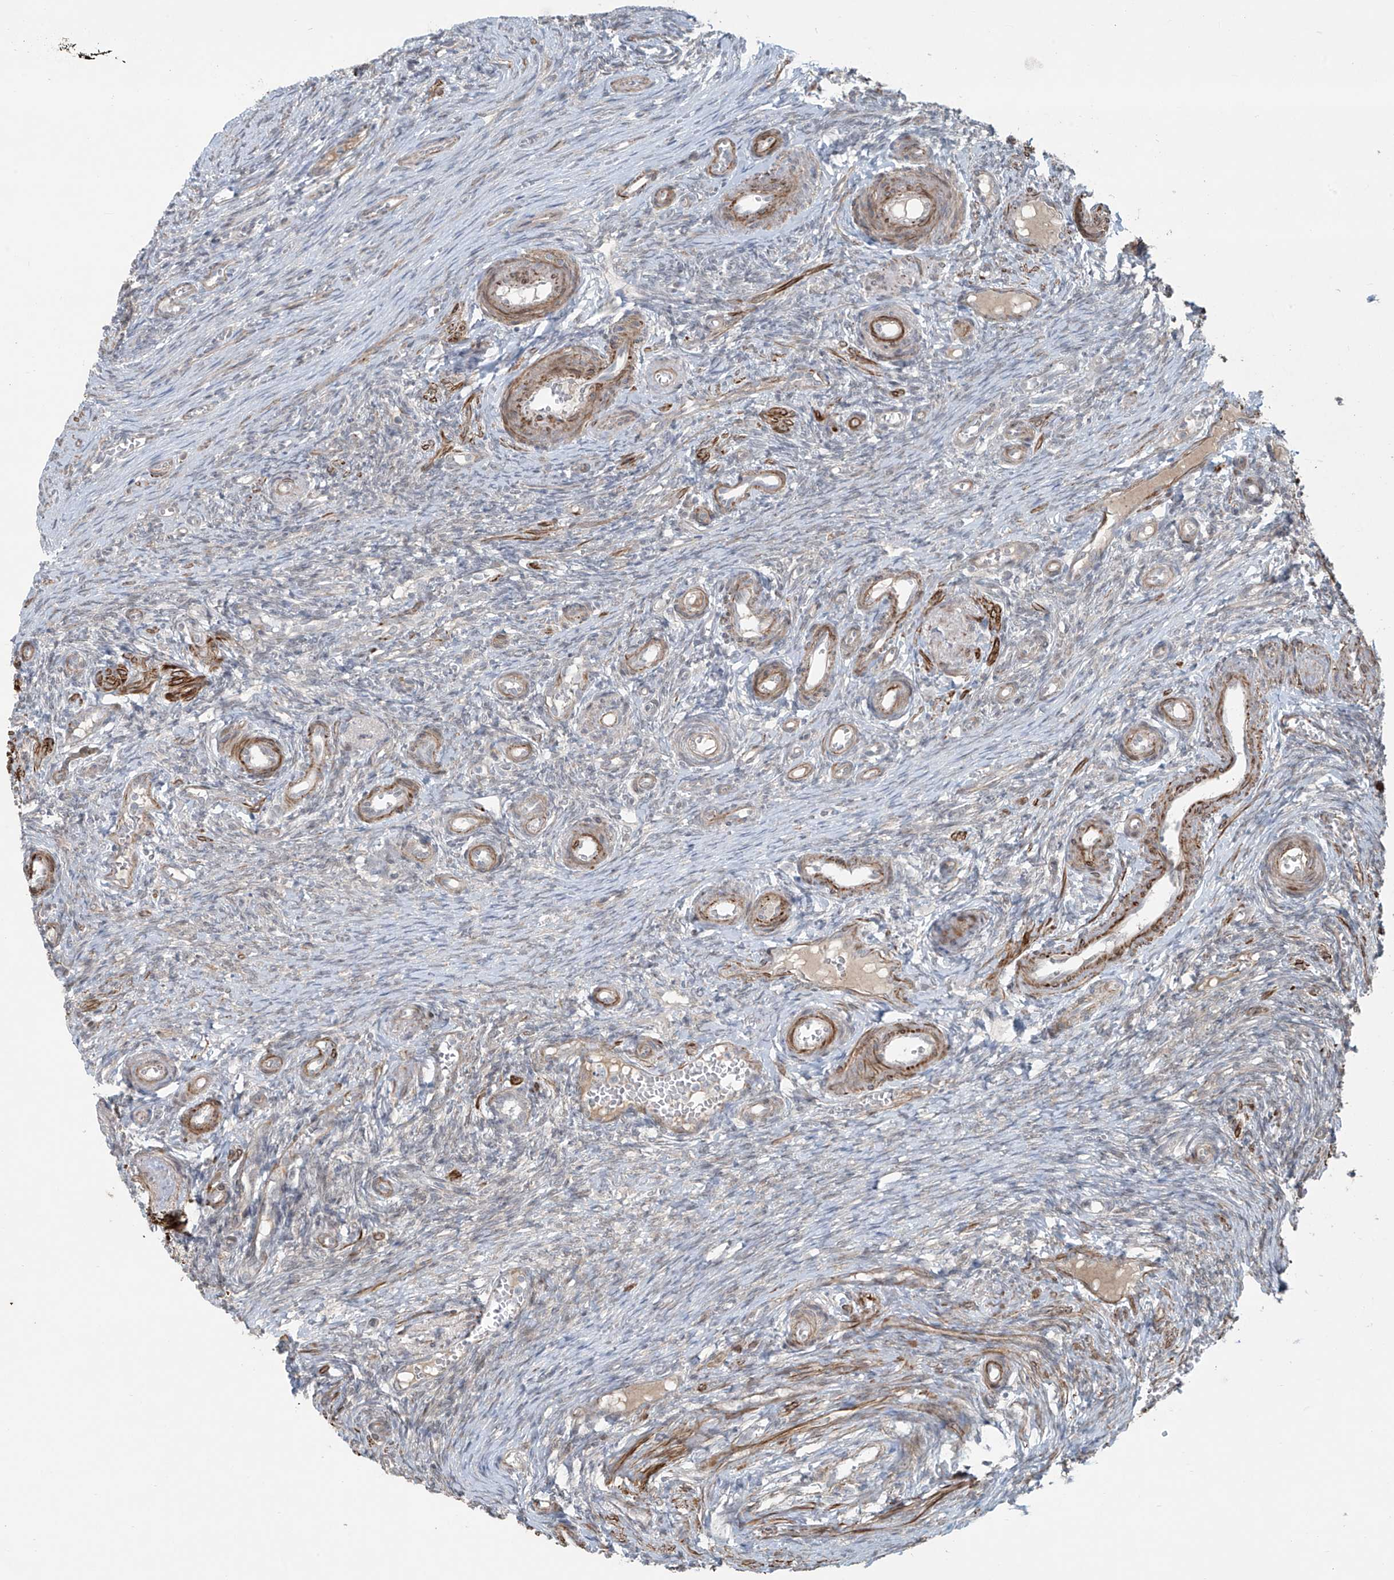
{"staining": {"intensity": "weak", "quantity": "<25%", "location": "cytoplasmic/membranous"}, "tissue": "ovary", "cell_type": "Ovarian stroma cells", "image_type": "normal", "snomed": [{"axis": "morphology", "description": "Adenocarcinoma, NOS"}, {"axis": "topography", "description": "Endometrium"}], "caption": "DAB (3,3'-diaminobenzidine) immunohistochemical staining of benign human ovary reveals no significant staining in ovarian stroma cells. (DAB immunohistochemistry (IHC) visualized using brightfield microscopy, high magnification).", "gene": "RASGEF1A", "patient": {"sex": "female", "age": 32}}